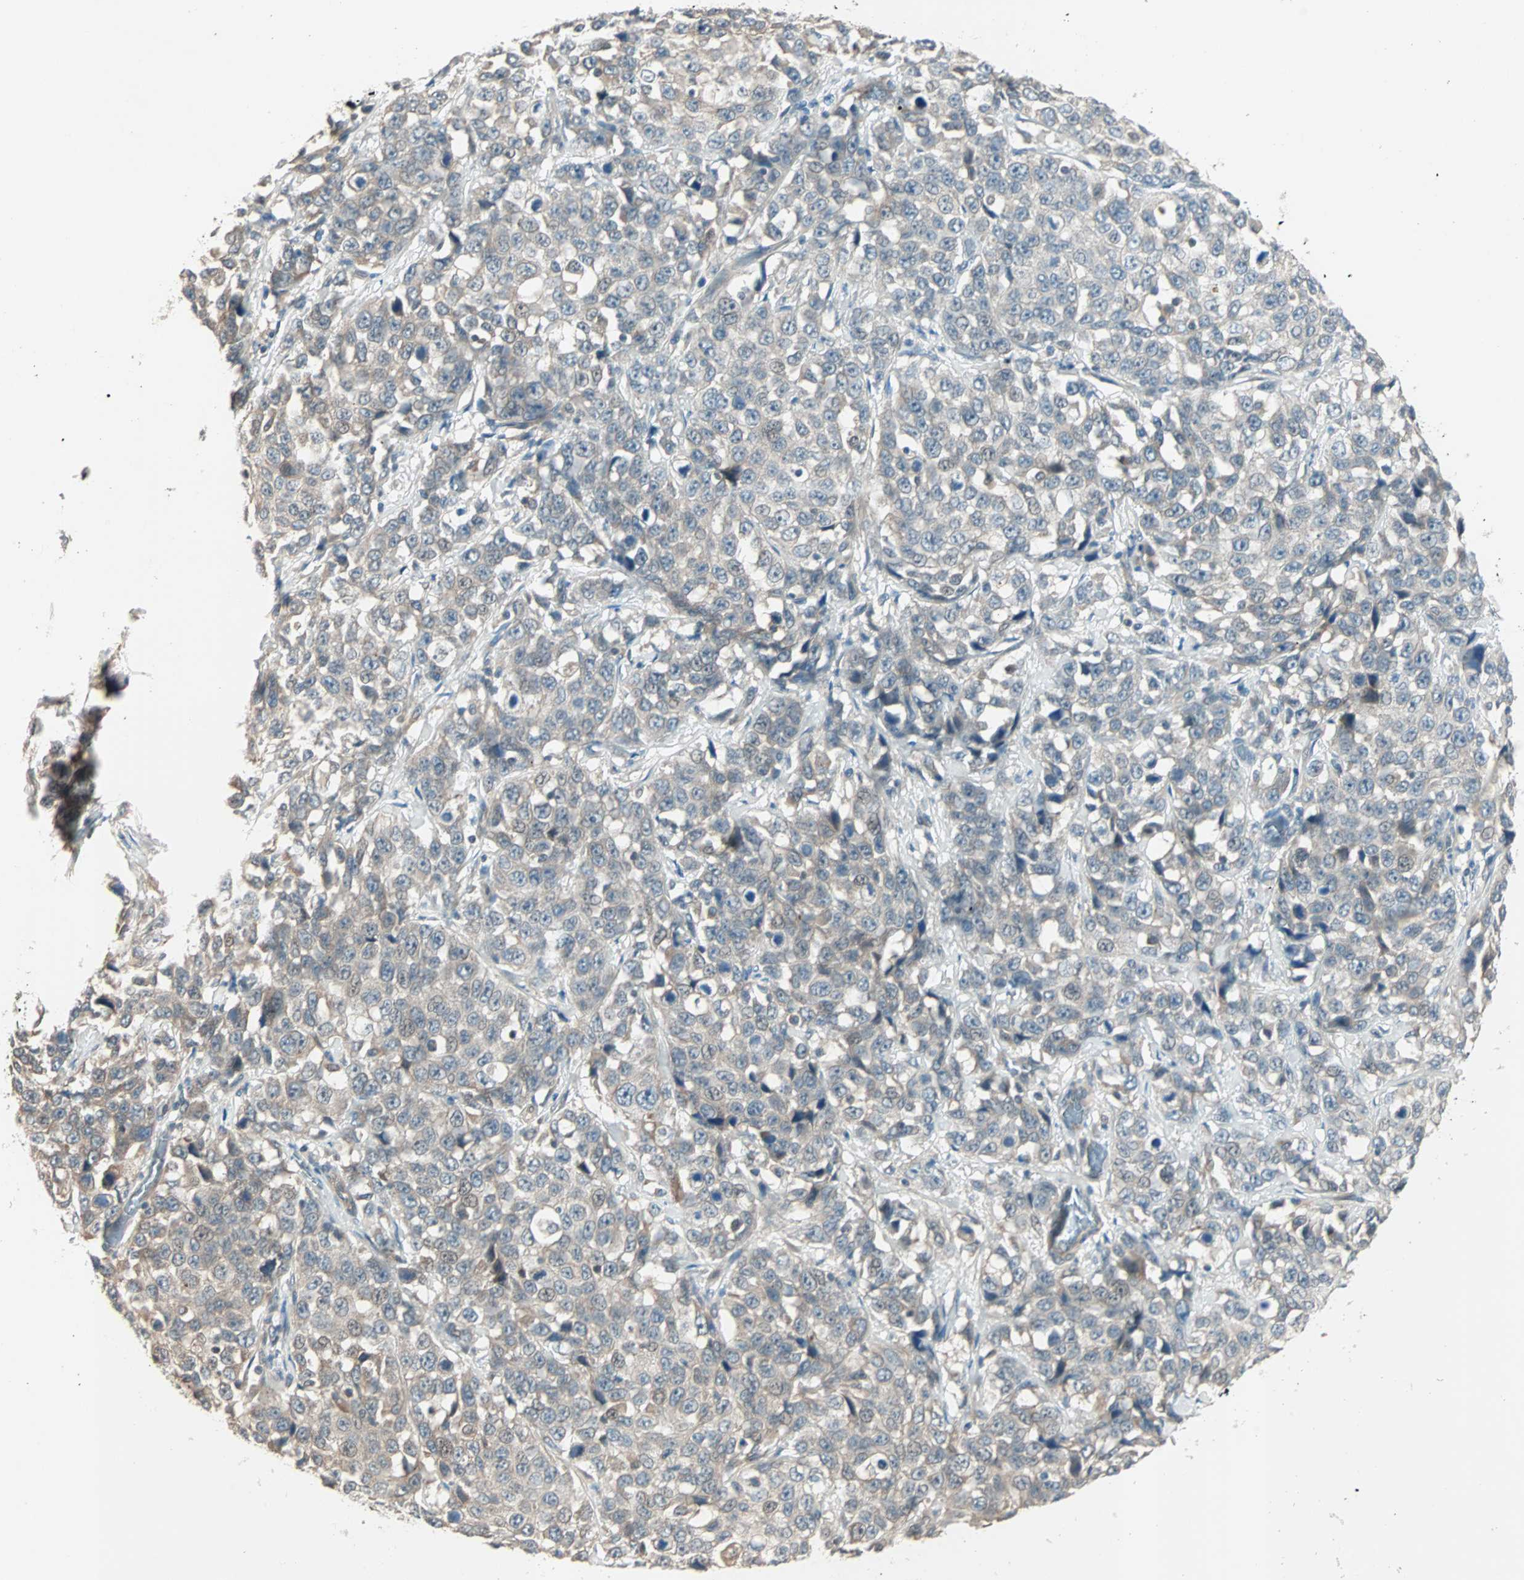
{"staining": {"intensity": "weak", "quantity": "25%-75%", "location": "cytoplasmic/membranous"}, "tissue": "stomach cancer", "cell_type": "Tumor cells", "image_type": "cancer", "snomed": [{"axis": "morphology", "description": "Normal tissue, NOS"}, {"axis": "morphology", "description": "Adenocarcinoma, NOS"}, {"axis": "topography", "description": "Stomach"}], "caption": "A brown stain highlights weak cytoplasmic/membranous expression of a protein in human stomach adenocarcinoma tumor cells.", "gene": "PGBD1", "patient": {"sex": "male", "age": 48}}